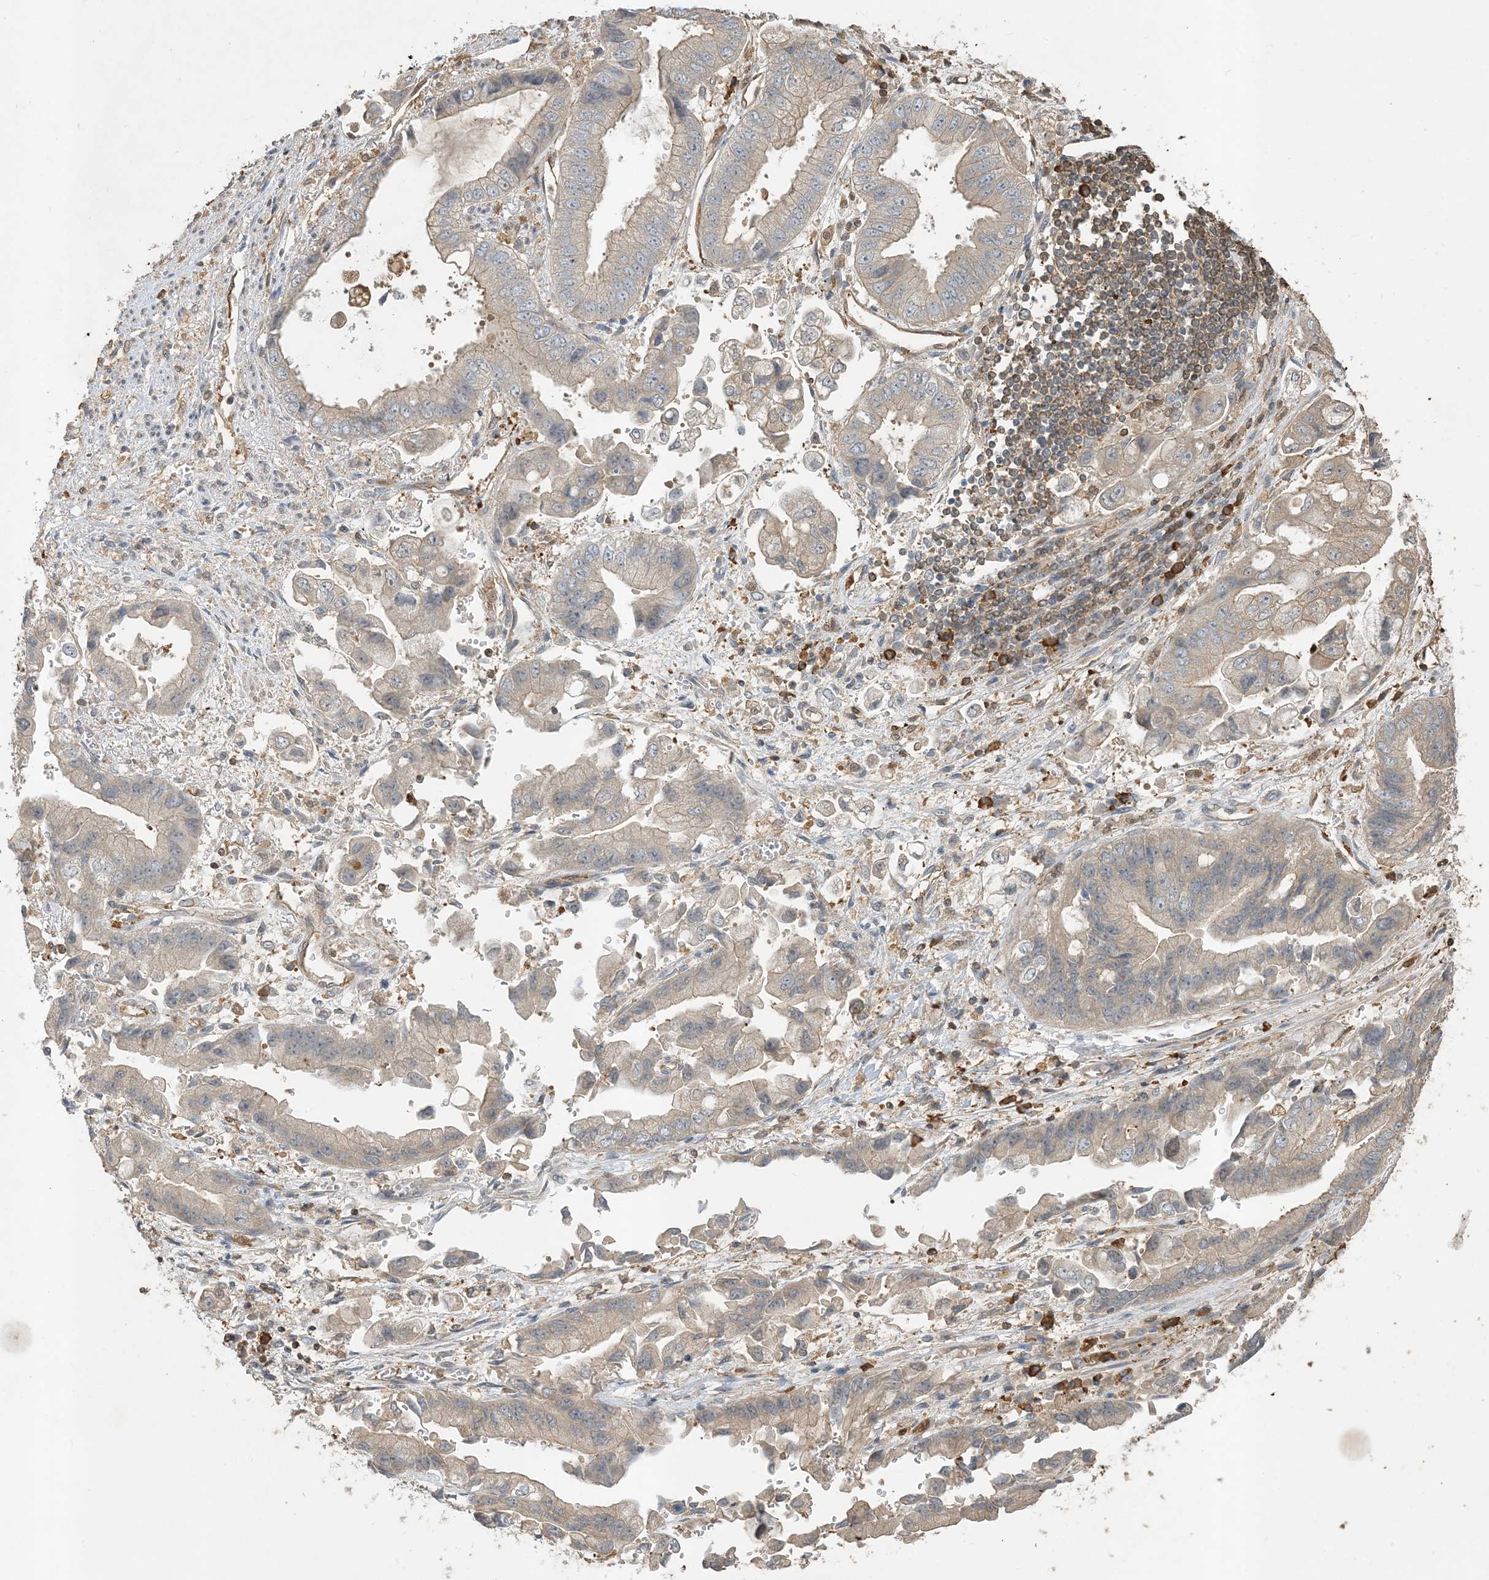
{"staining": {"intensity": "negative", "quantity": "none", "location": "none"}, "tissue": "stomach cancer", "cell_type": "Tumor cells", "image_type": "cancer", "snomed": [{"axis": "morphology", "description": "Adenocarcinoma, NOS"}, {"axis": "topography", "description": "Stomach"}], "caption": "High magnification brightfield microscopy of stomach cancer stained with DAB (brown) and counterstained with hematoxylin (blue): tumor cells show no significant staining.", "gene": "TMSB4X", "patient": {"sex": "male", "age": 62}}